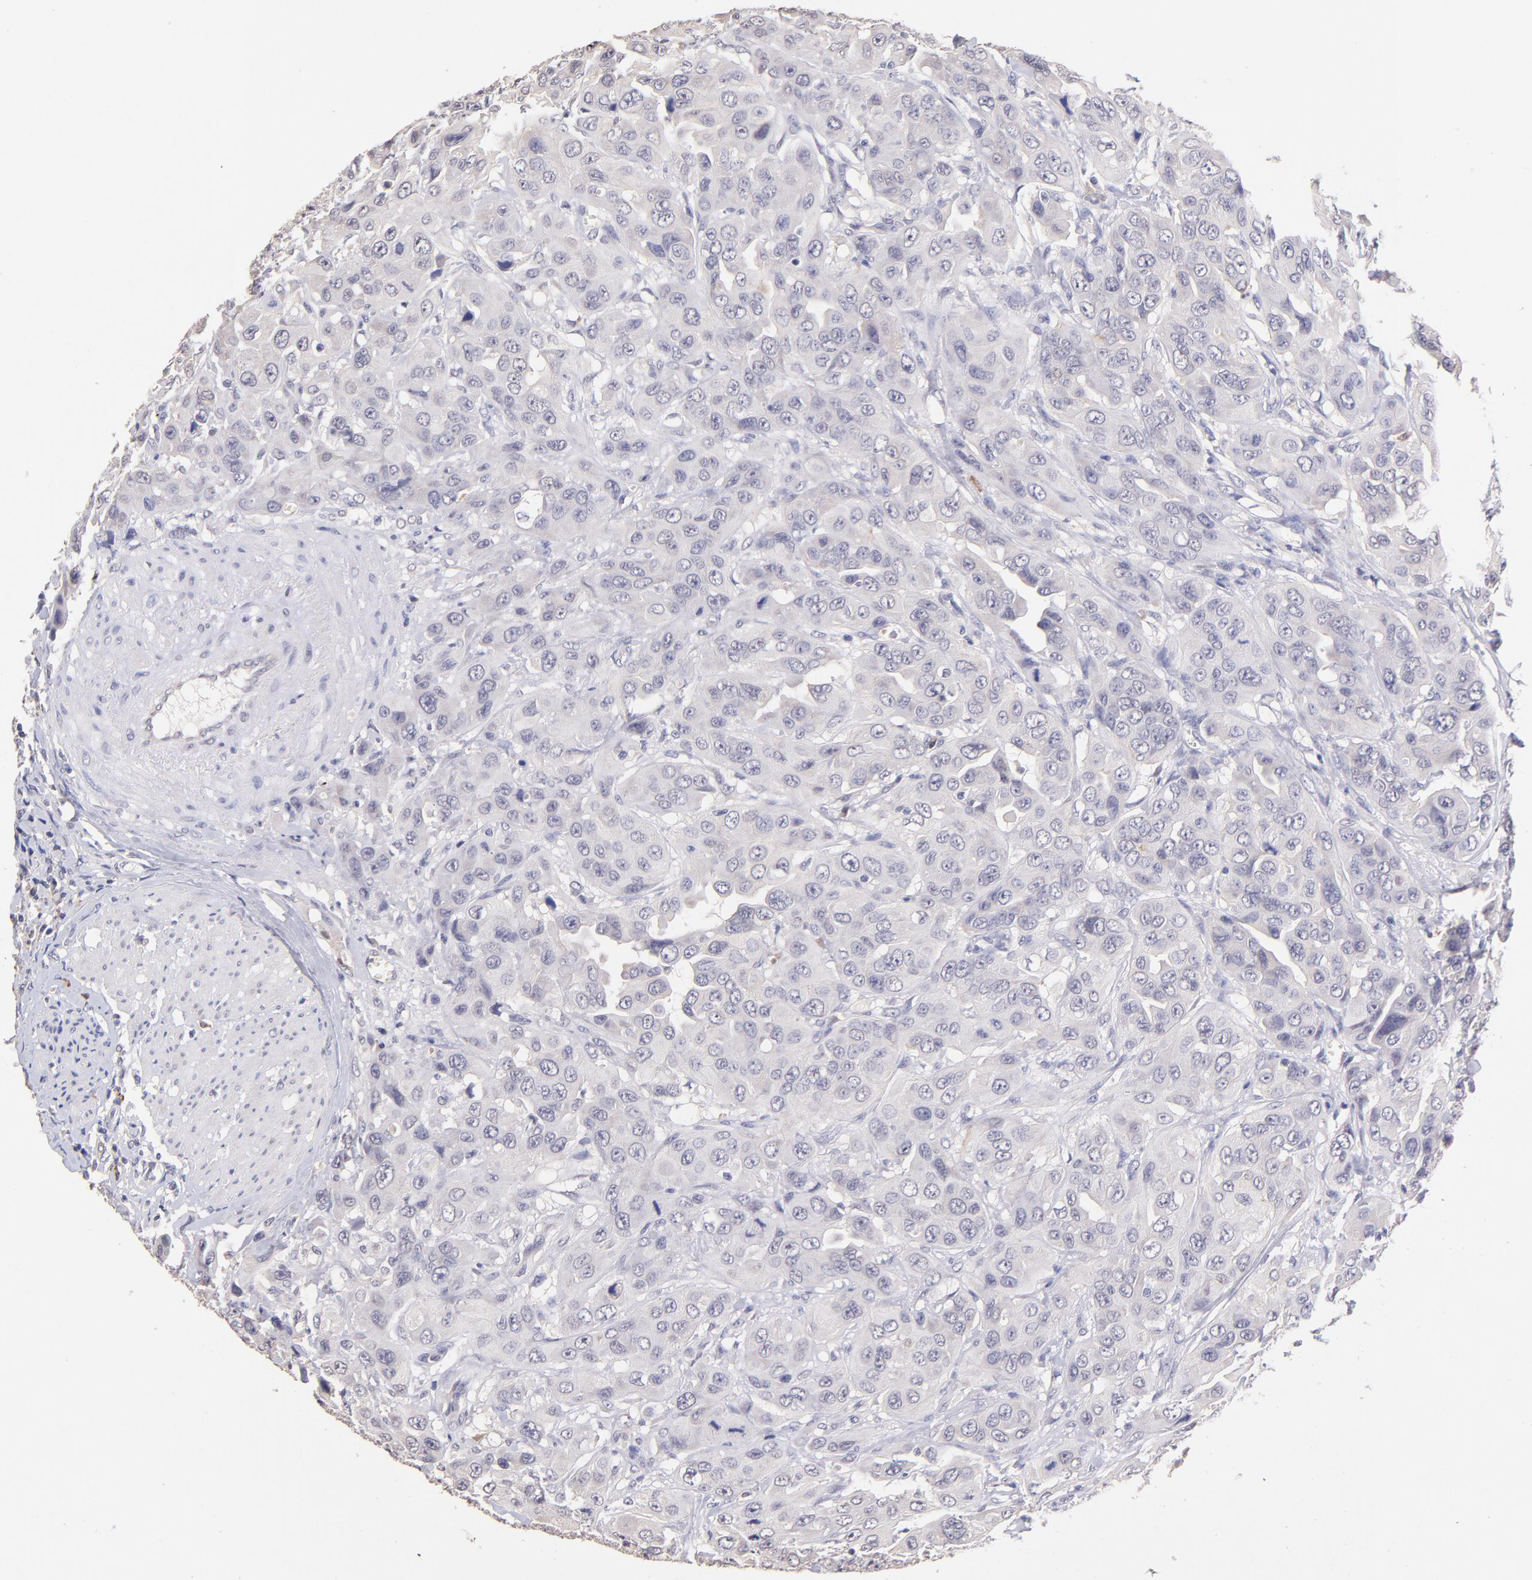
{"staining": {"intensity": "negative", "quantity": "none", "location": "none"}, "tissue": "urothelial cancer", "cell_type": "Tumor cells", "image_type": "cancer", "snomed": [{"axis": "morphology", "description": "Urothelial carcinoma, High grade"}, {"axis": "topography", "description": "Urinary bladder"}], "caption": "Image shows no significant protein expression in tumor cells of urothelial cancer.", "gene": "RNASEL", "patient": {"sex": "male", "age": 73}}